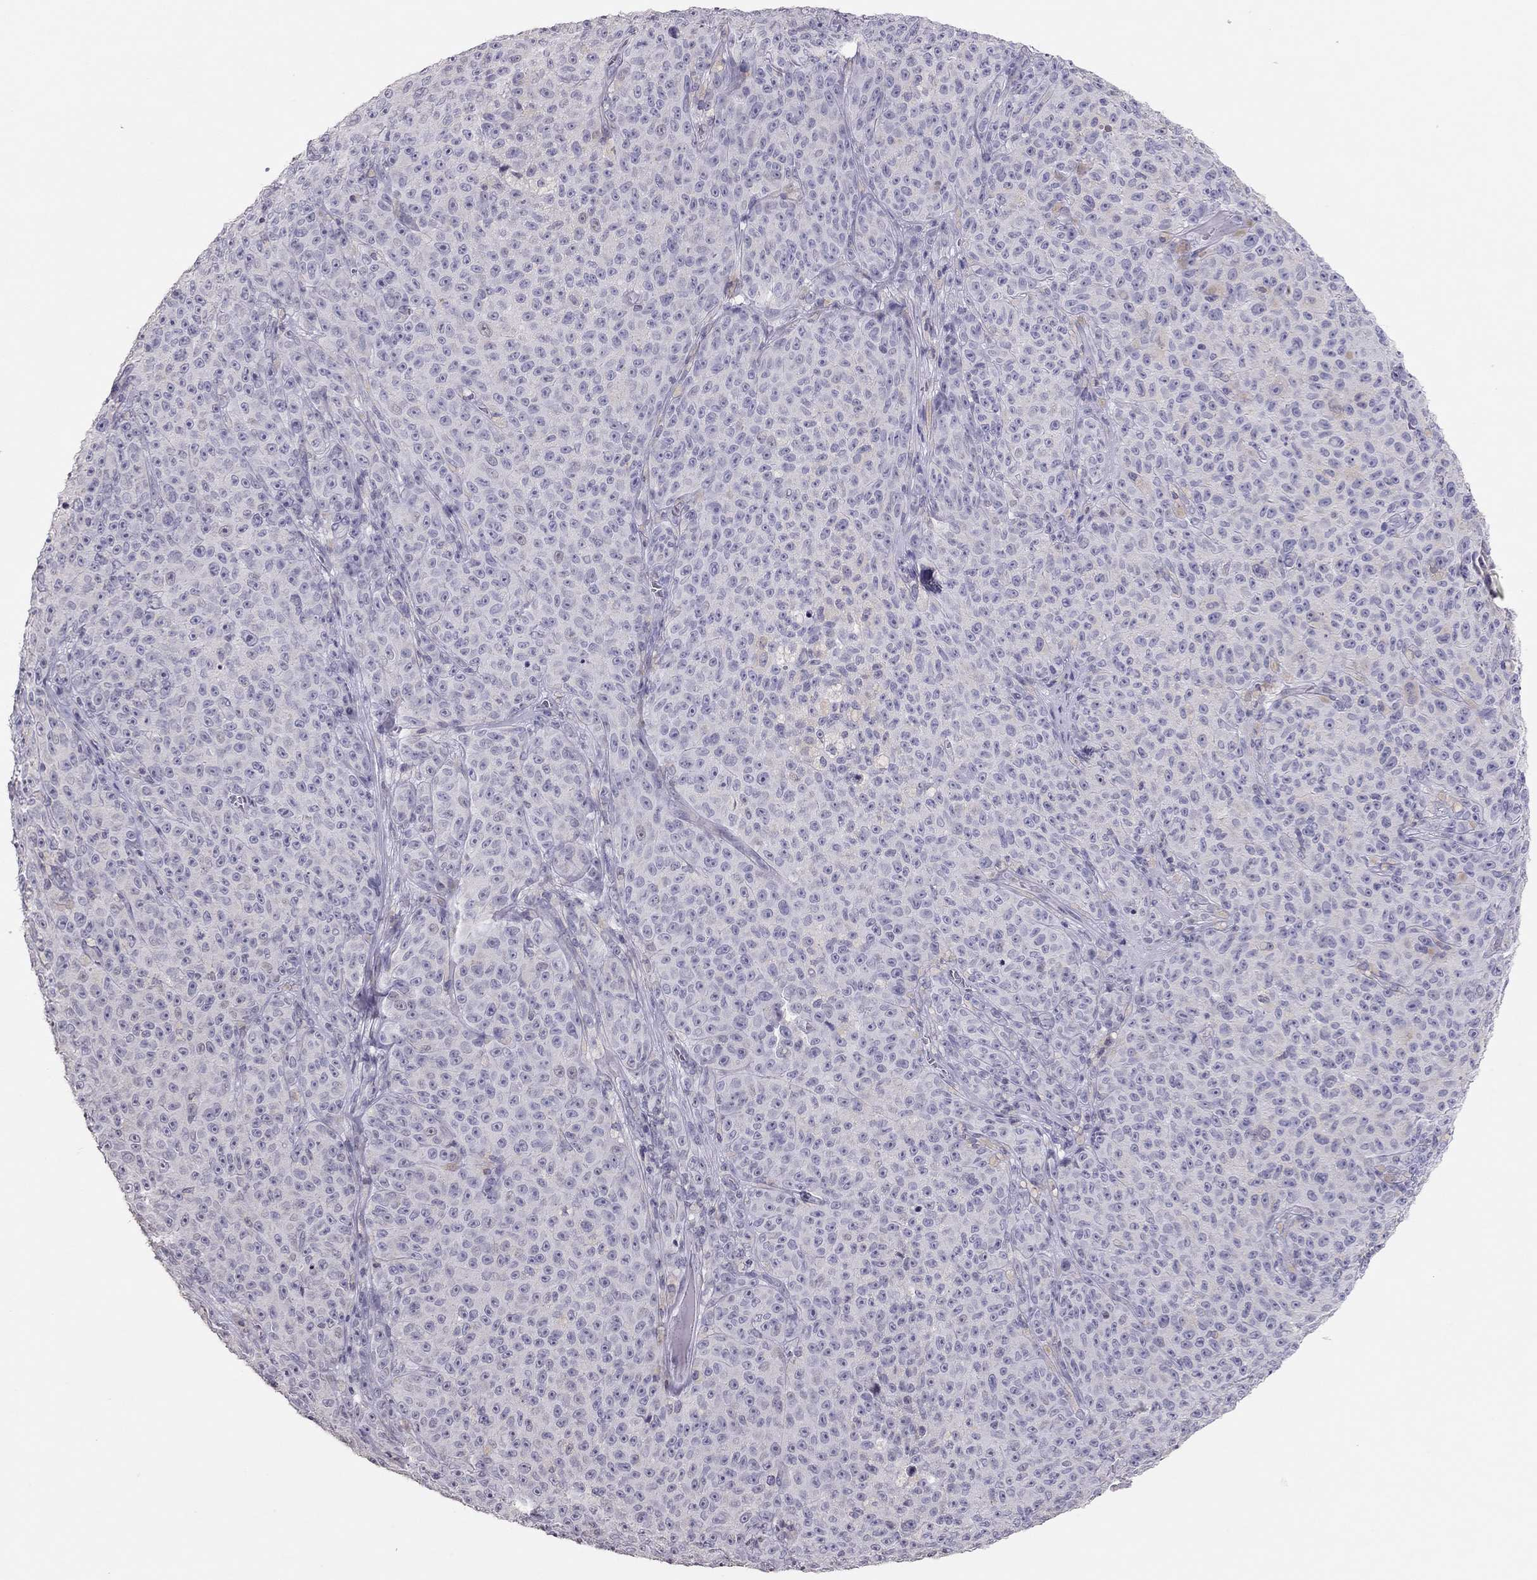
{"staining": {"intensity": "negative", "quantity": "none", "location": "none"}, "tissue": "melanoma", "cell_type": "Tumor cells", "image_type": "cancer", "snomed": [{"axis": "morphology", "description": "Malignant melanoma, NOS"}, {"axis": "topography", "description": "Skin"}], "caption": "High power microscopy histopathology image of an immunohistochemistry photomicrograph of melanoma, revealing no significant staining in tumor cells.", "gene": "TSHB", "patient": {"sex": "female", "age": 82}}